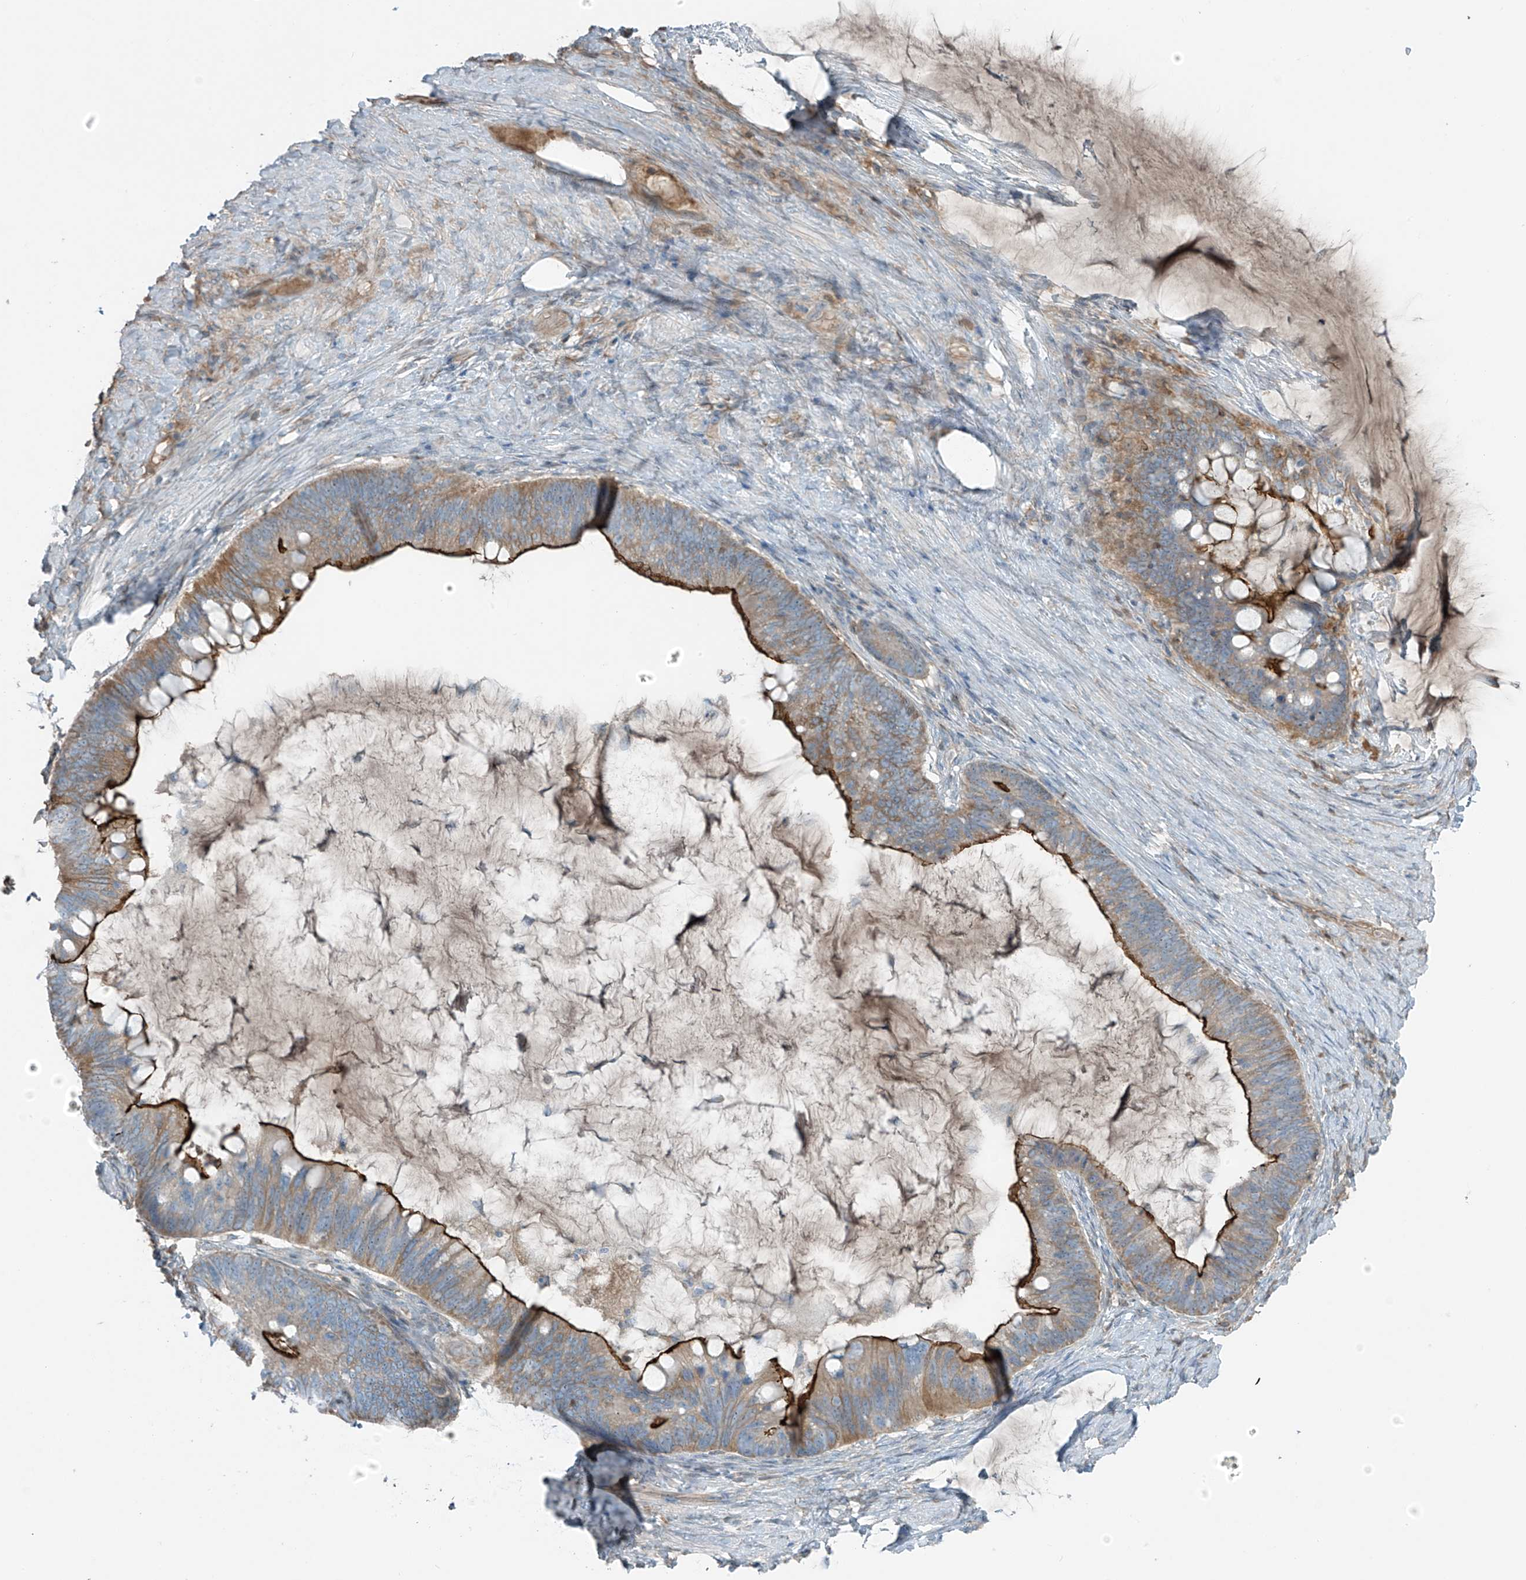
{"staining": {"intensity": "strong", "quantity": ">75%", "location": "cytoplasmic/membranous"}, "tissue": "ovarian cancer", "cell_type": "Tumor cells", "image_type": "cancer", "snomed": [{"axis": "morphology", "description": "Cystadenocarcinoma, mucinous, NOS"}, {"axis": "topography", "description": "Ovary"}], "caption": "Immunohistochemical staining of human ovarian cancer (mucinous cystadenocarcinoma) exhibits high levels of strong cytoplasmic/membranous protein positivity in about >75% of tumor cells.", "gene": "FAM131C", "patient": {"sex": "female", "age": 61}}